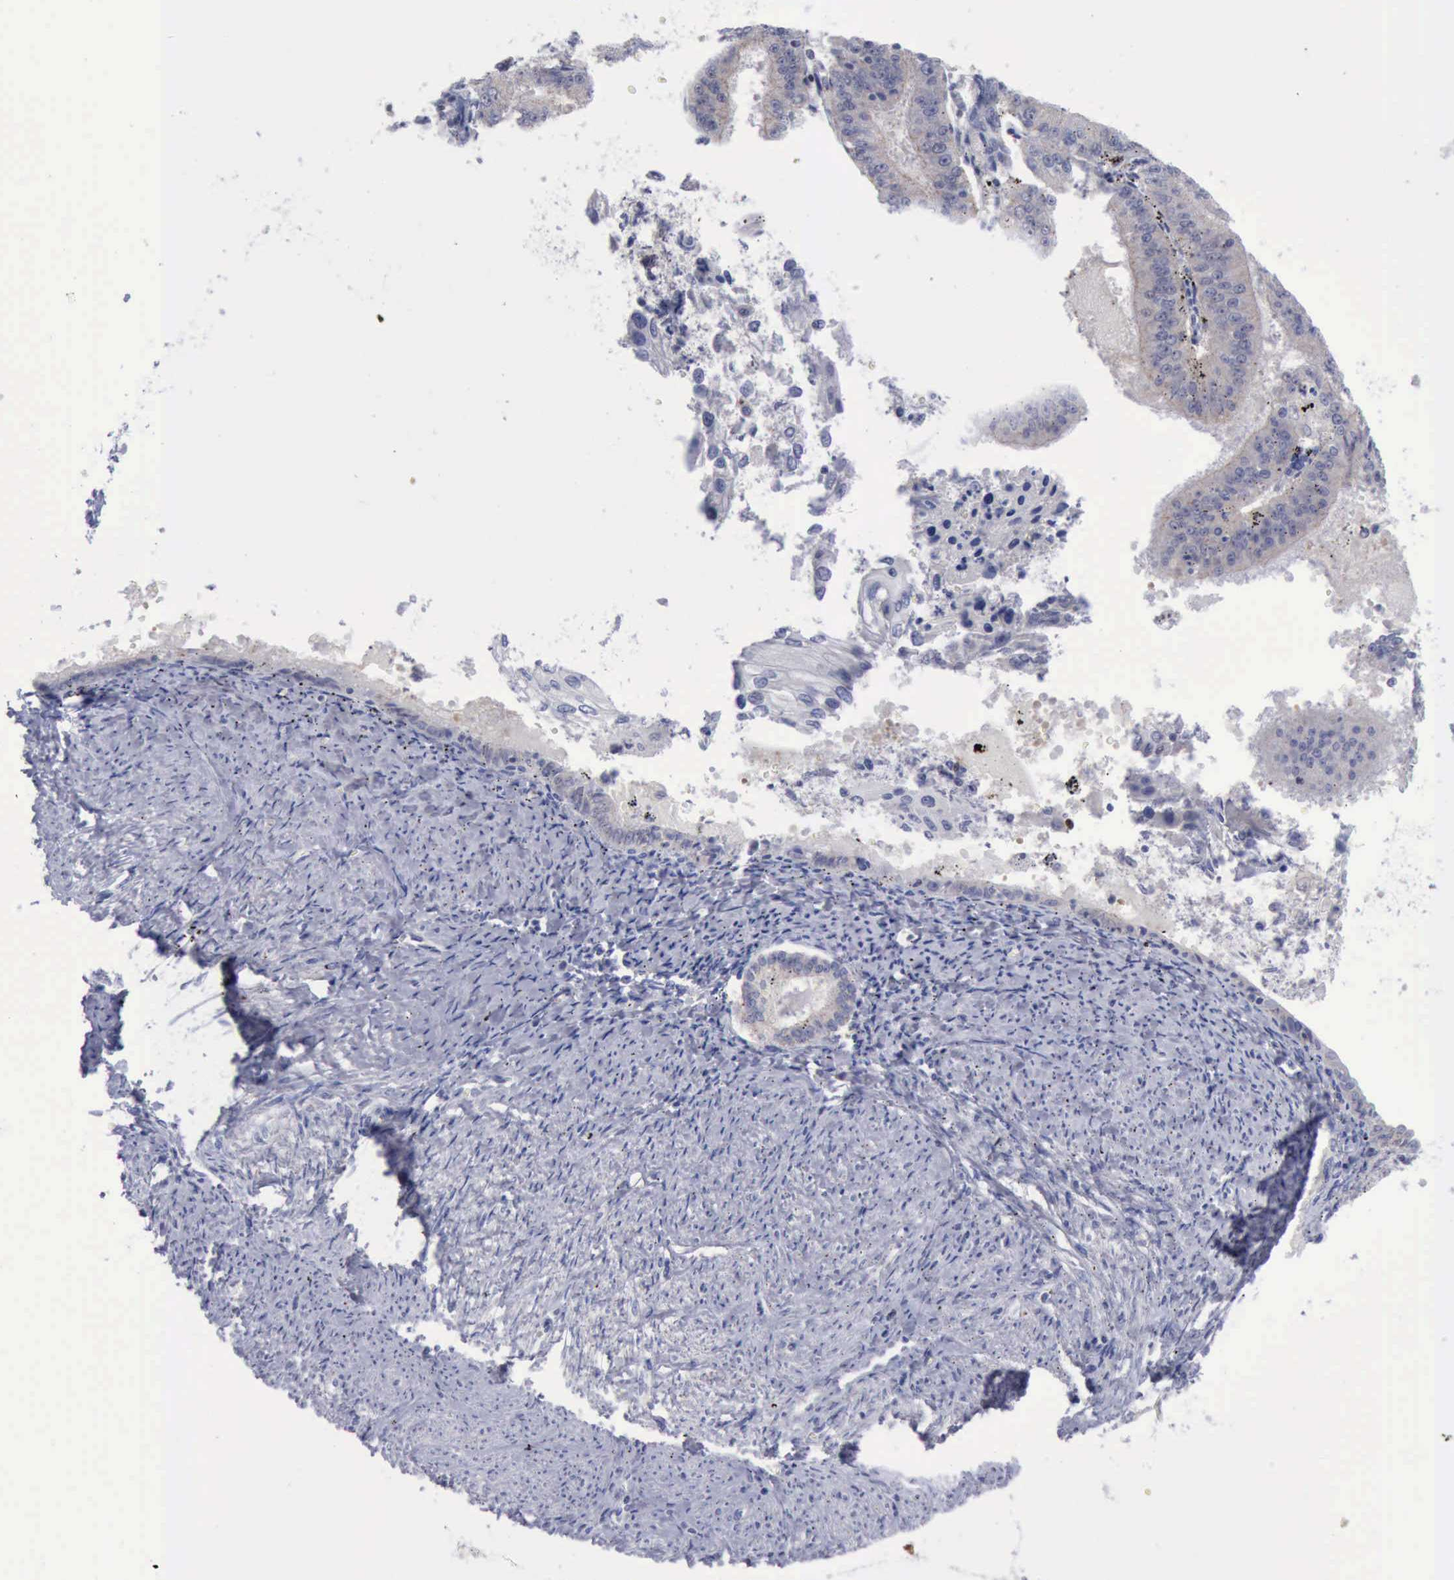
{"staining": {"intensity": "negative", "quantity": "none", "location": "none"}, "tissue": "endometrial cancer", "cell_type": "Tumor cells", "image_type": "cancer", "snomed": [{"axis": "morphology", "description": "Adenocarcinoma, NOS"}, {"axis": "topography", "description": "Endometrium"}], "caption": "The IHC photomicrograph has no significant expression in tumor cells of endometrial cancer (adenocarcinoma) tissue.", "gene": "SATB2", "patient": {"sex": "female", "age": 66}}